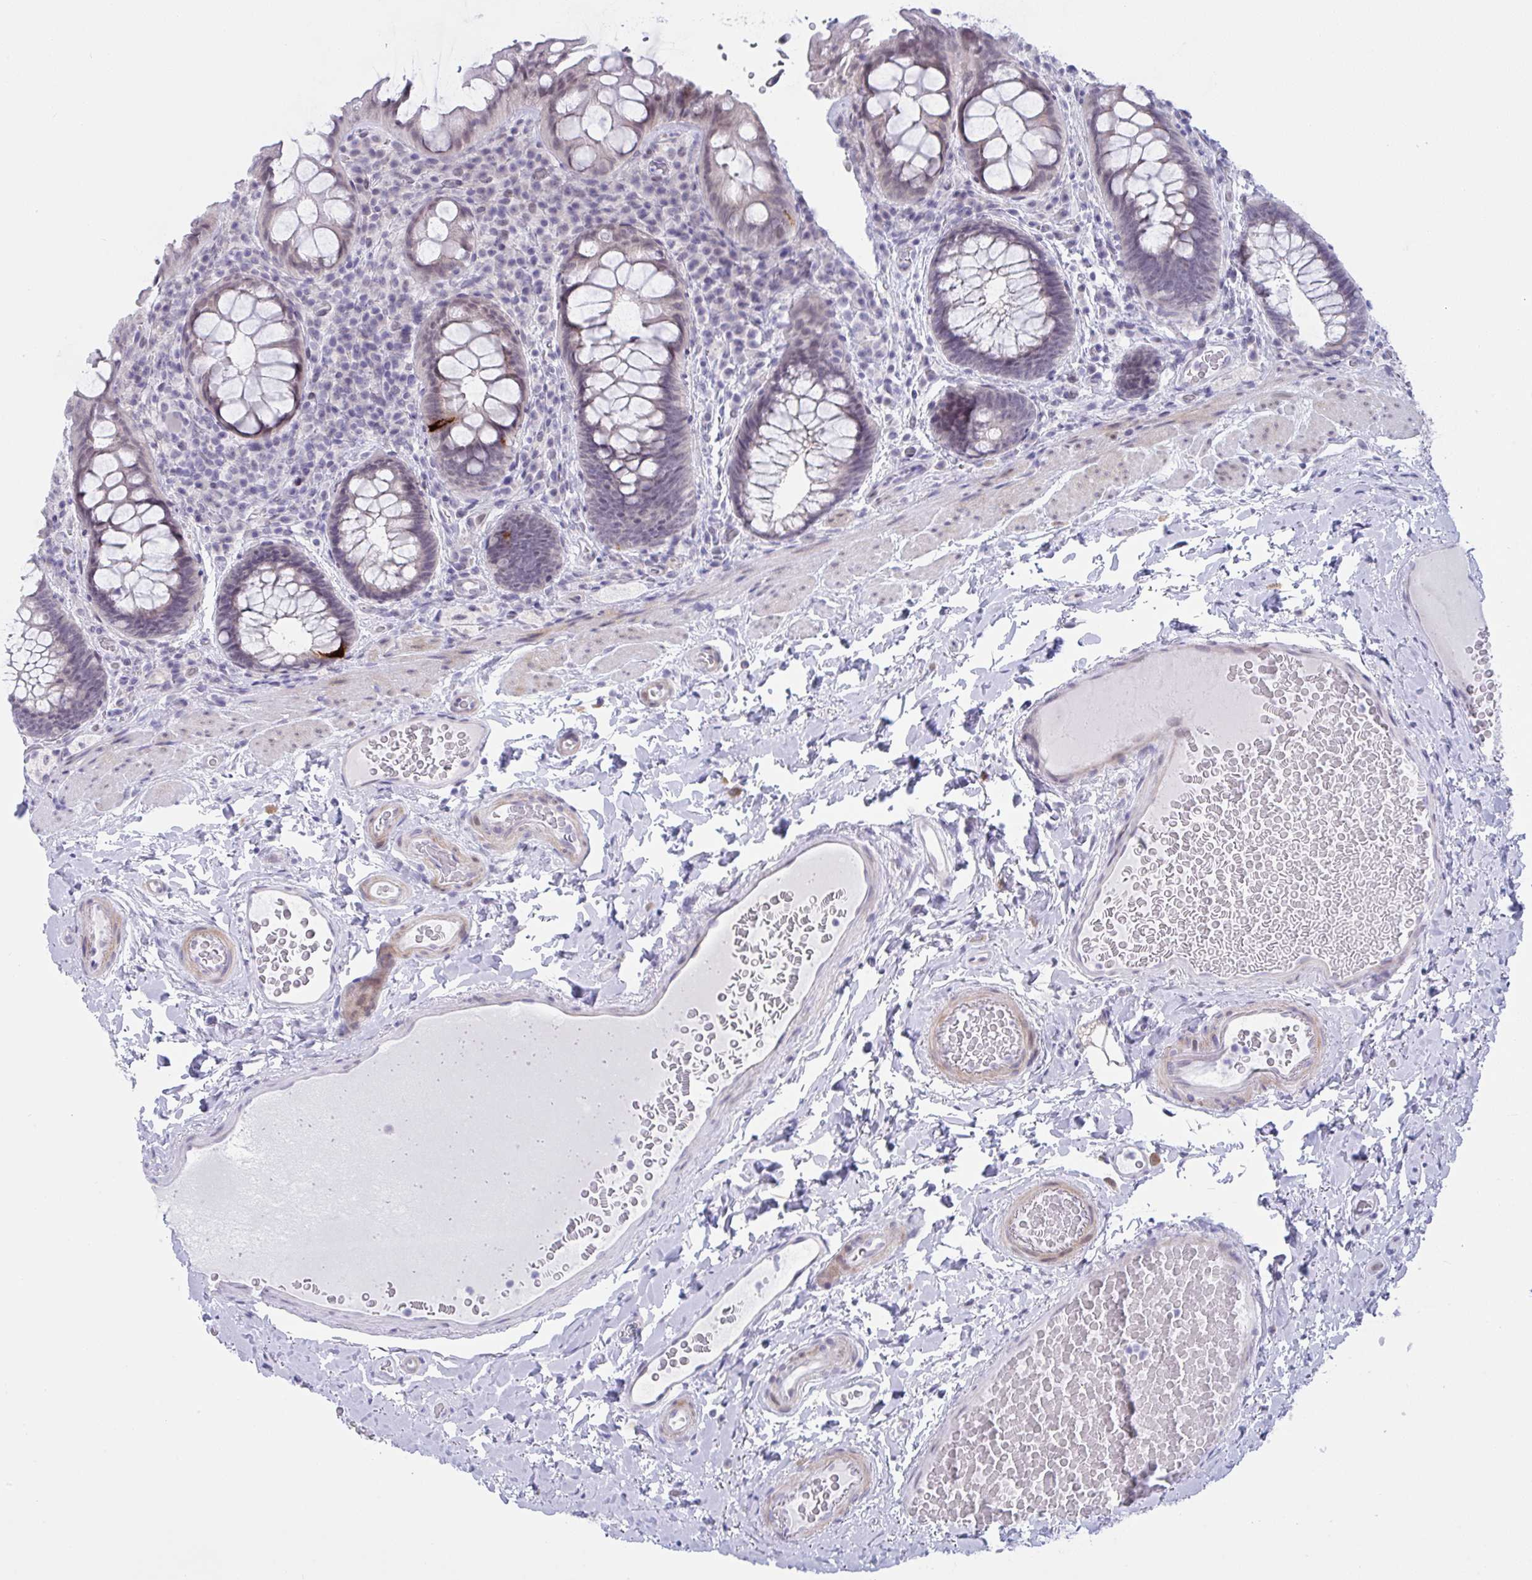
{"staining": {"intensity": "strong", "quantity": "<25%", "location": "cytoplasmic/membranous"}, "tissue": "rectum", "cell_type": "Glandular cells", "image_type": "normal", "snomed": [{"axis": "morphology", "description": "Normal tissue, NOS"}, {"axis": "topography", "description": "Rectum"}], "caption": "Glandular cells exhibit strong cytoplasmic/membranous expression in about <25% of cells in benign rectum. (DAB IHC, brown staining for protein, blue staining for nuclei).", "gene": "FBXL22", "patient": {"sex": "female", "age": 69}}